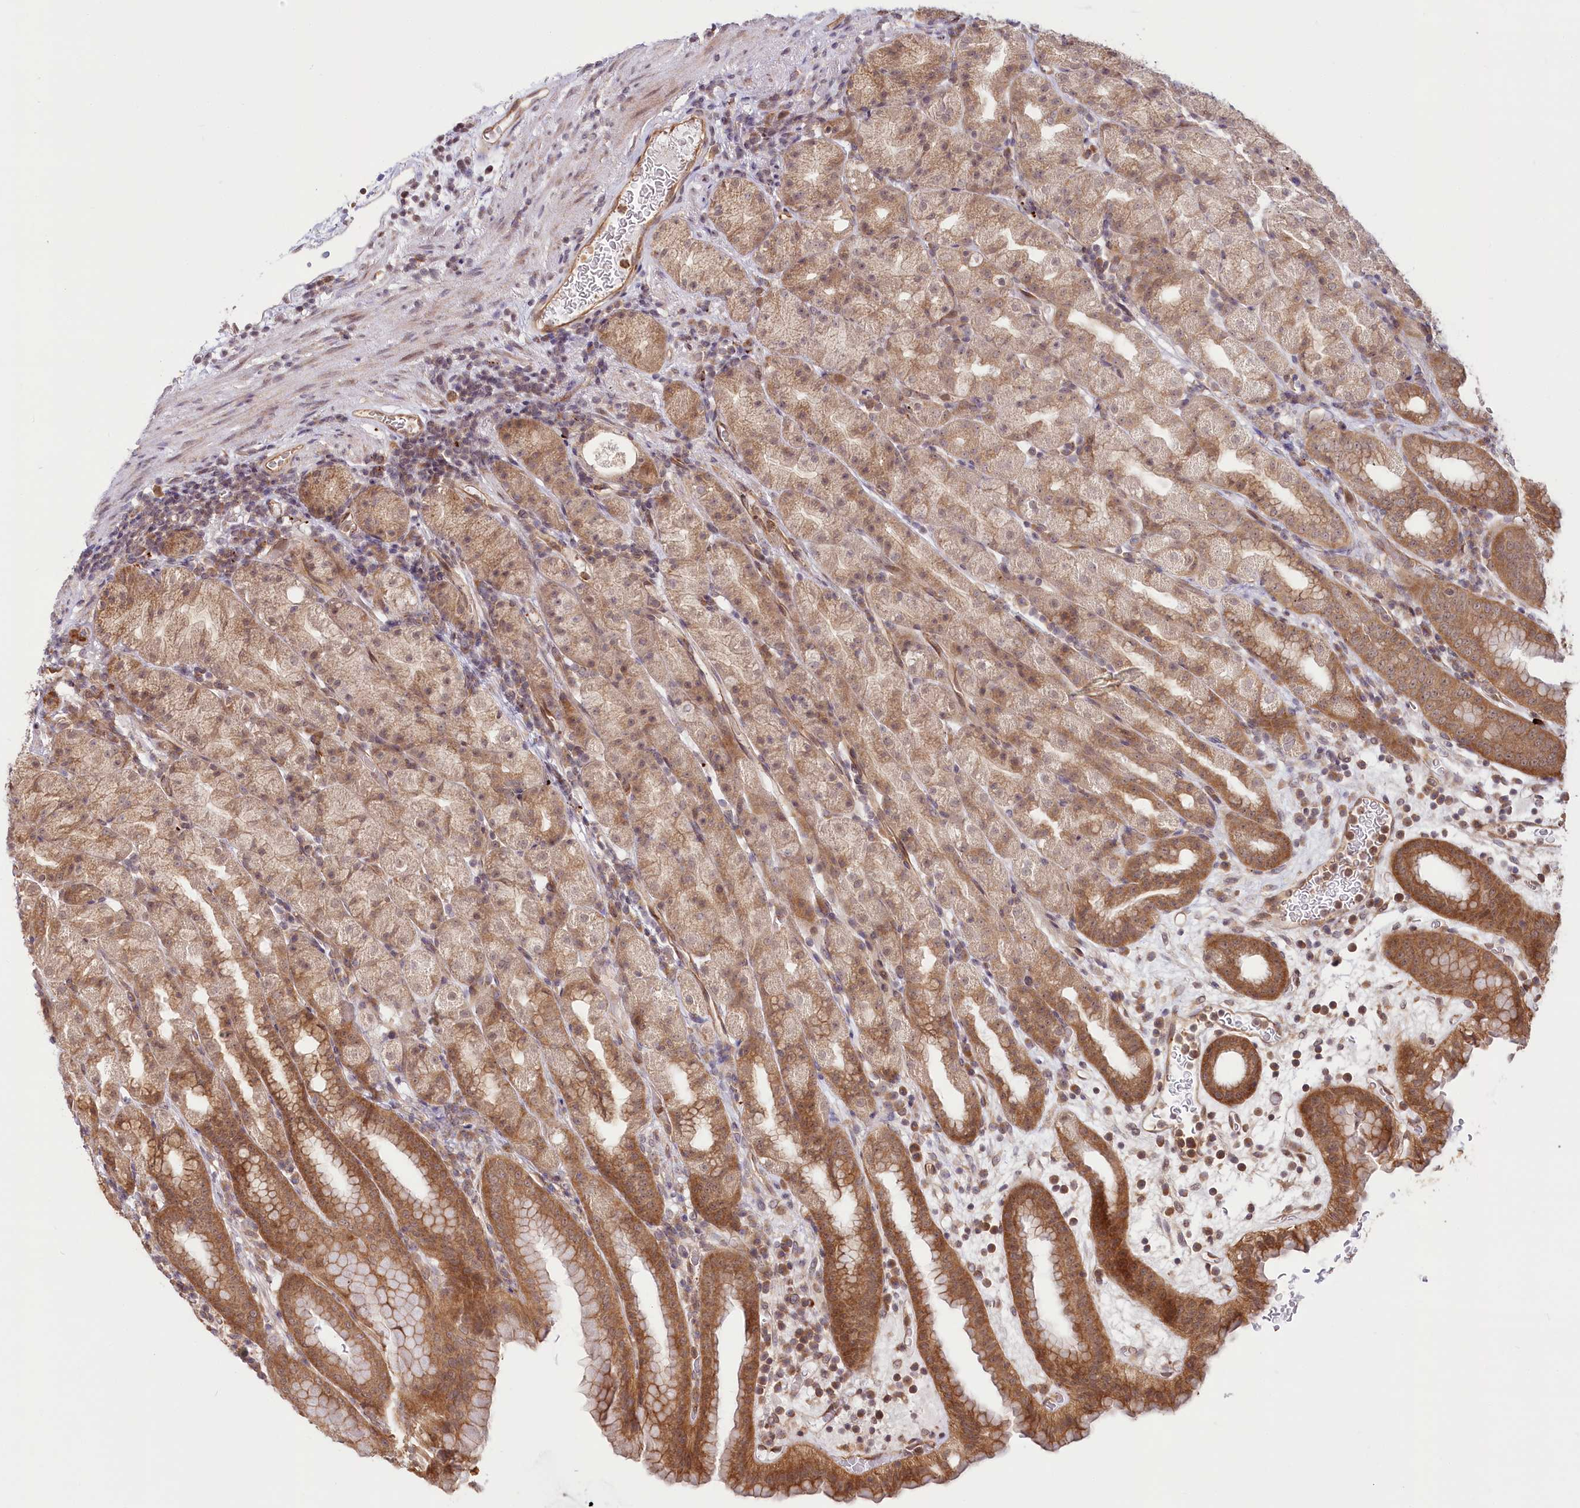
{"staining": {"intensity": "moderate", "quantity": ">75%", "location": "cytoplasmic/membranous,nuclear"}, "tissue": "stomach", "cell_type": "Glandular cells", "image_type": "normal", "snomed": [{"axis": "morphology", "description": "Normal tissue, NOS"}, {"axis": "topography", "description": "Stomach, upper"}], "caption": "An immunohistochemistry (IHC) histopathology image of unremarkable tissue is shown. Protein staining in brown shows moderate cytoplasmic/membranous,nuclear positivity in stomach within glandular cells.", "gene": "CEP70", "patient": {"sex": "male", "age": 68}}